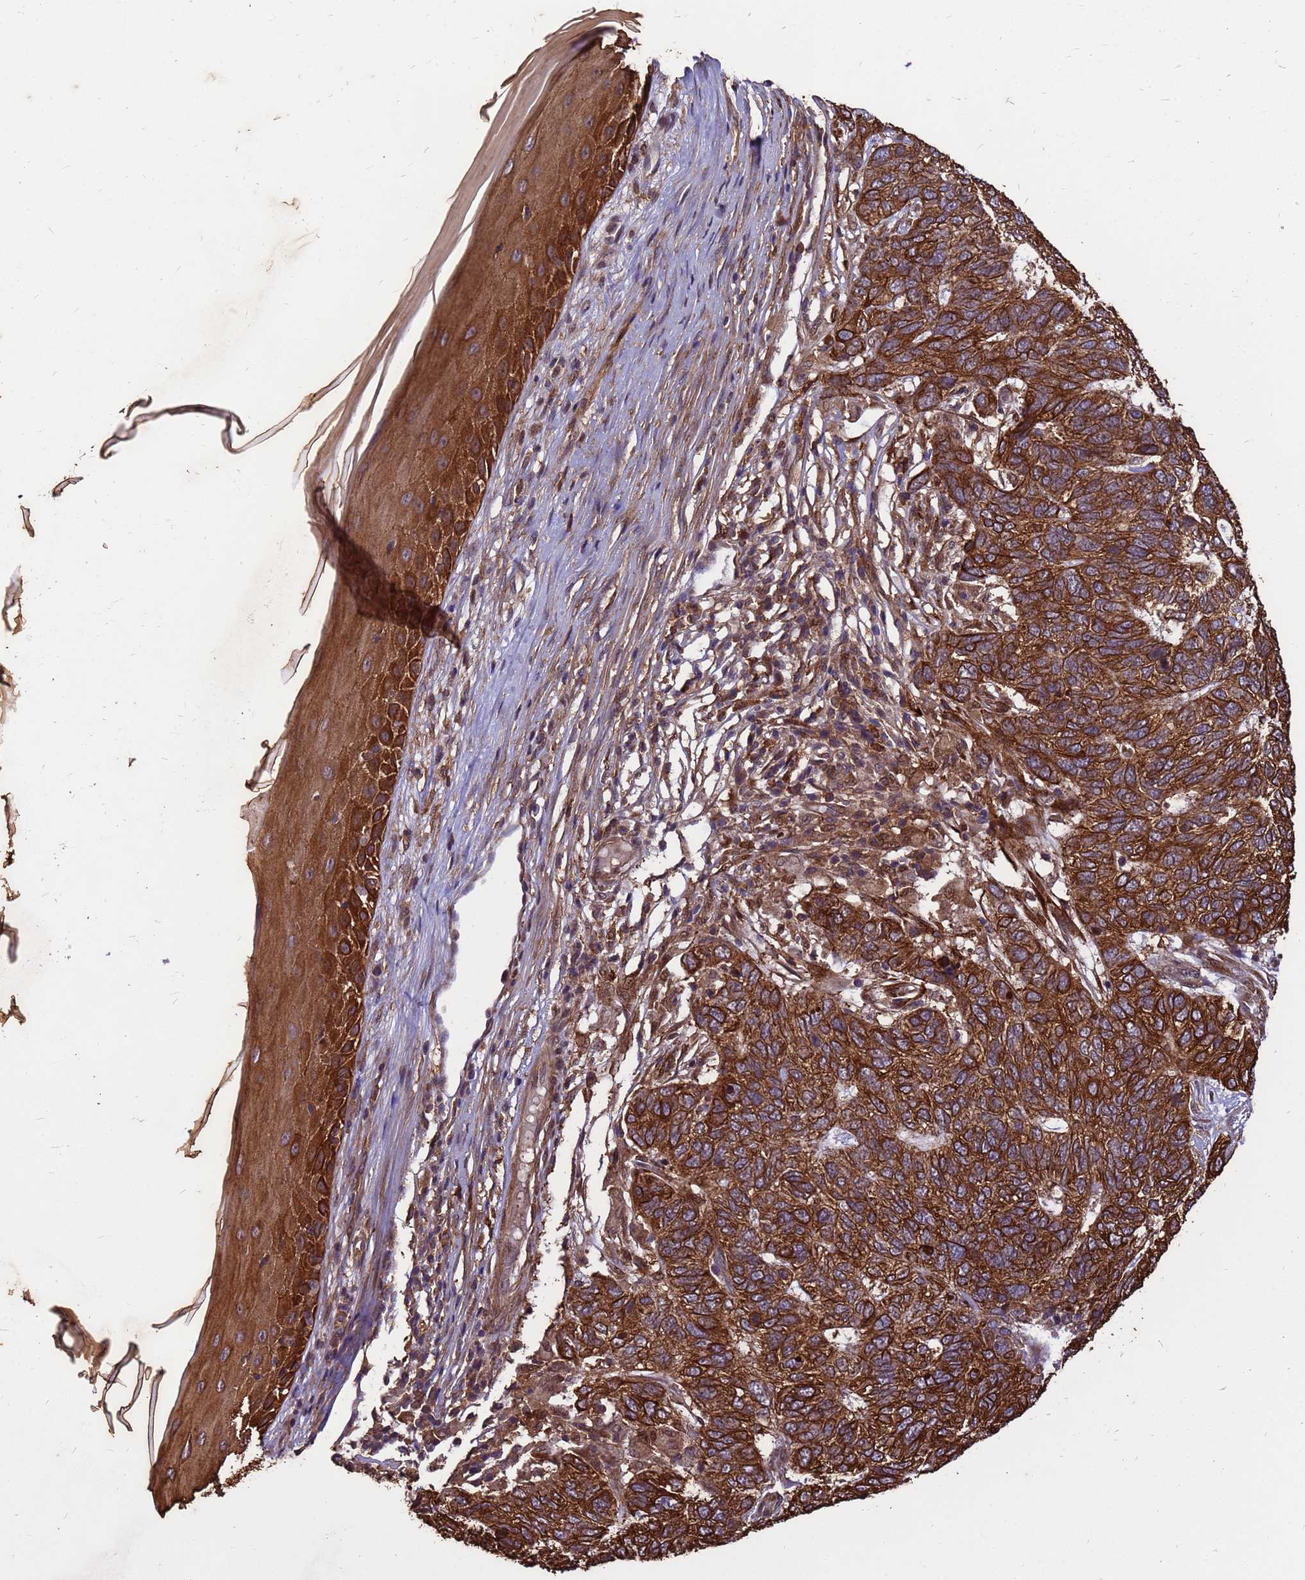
{"staining": {"intensity": "strong", "quantity": ">75%", "location": "cytoplasmic/membranous"}, "tissue": "skin cancer", "cell_type": "Tumor cells", "image_type": "cancer", "snomed": [{"axis": "morphology", "description": "Basal cell carcinoma"}, {"axis": "topography", "description": "Skin"}], "caption": "Strong cytoplasmic/membranous expression is appreciated in about >75% of tumor cells in basal cell carcinoma (skin). (DAB = brown stain, brightfield microscopy at high magnification).", "gene": "ZNF618", "patient": {"sex": "female", "age": 65}}